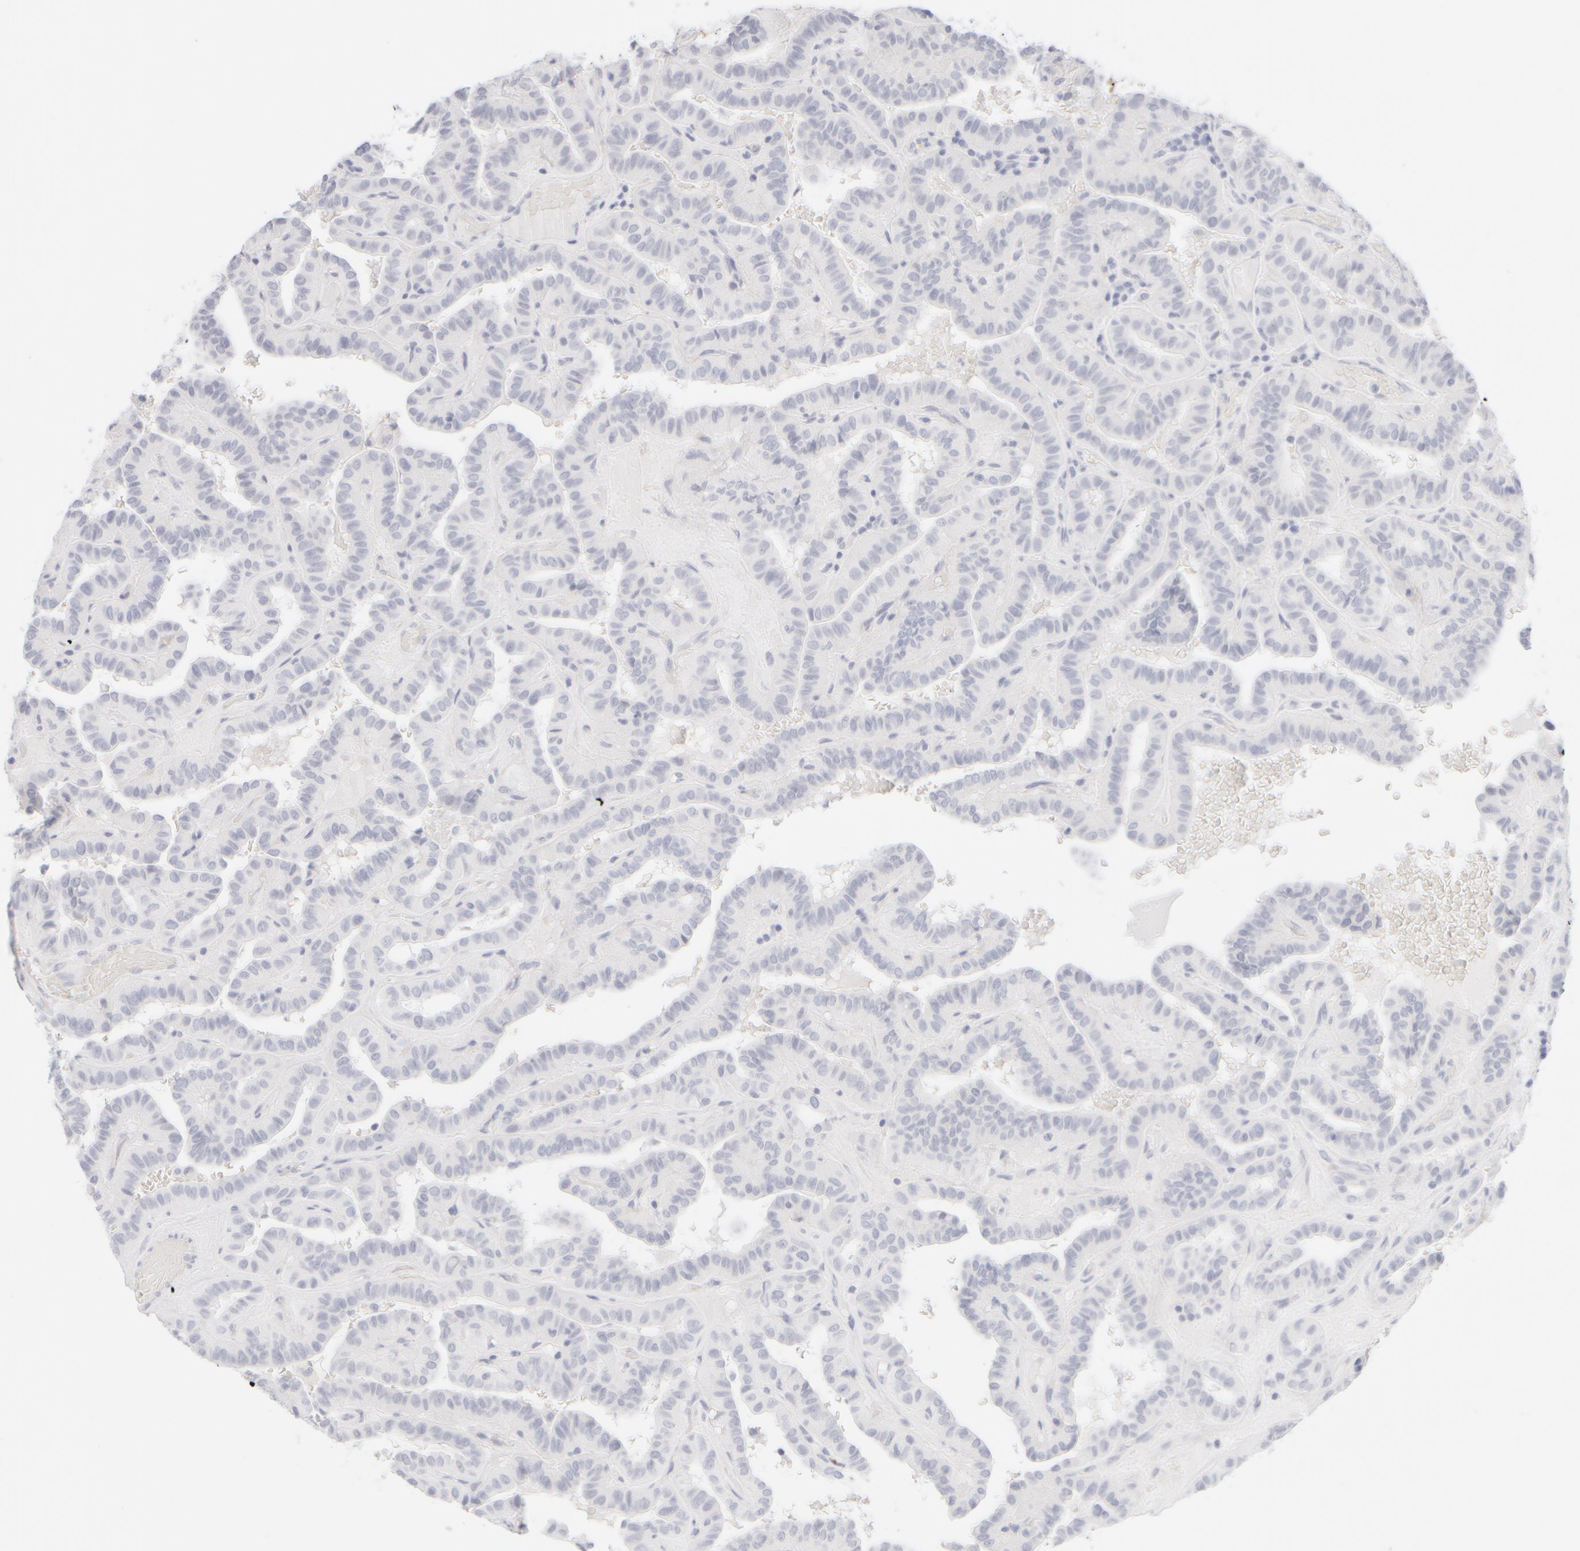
{"staining": {"intensity": "negative", "quantity": "none", "location": "none"}, "tissue": "thyroid cancer", "cell_type": "Tumor cells", "image_type": "cancer", "snomed": [{"axis": "morphology", "description": "Papillary adenocarcinoma, NOS"}, {"axis": "topography", "description": "Thyroid gland"}], "caption": "High power microscopy photomicrograph of an immunohistochemistry histopathology image of papillary adenocarcinoma (thyroid), revealing no significant positivity in tumor cells.", "gene": "KRT15", "patient": {"sex": "male", "age": 77}}